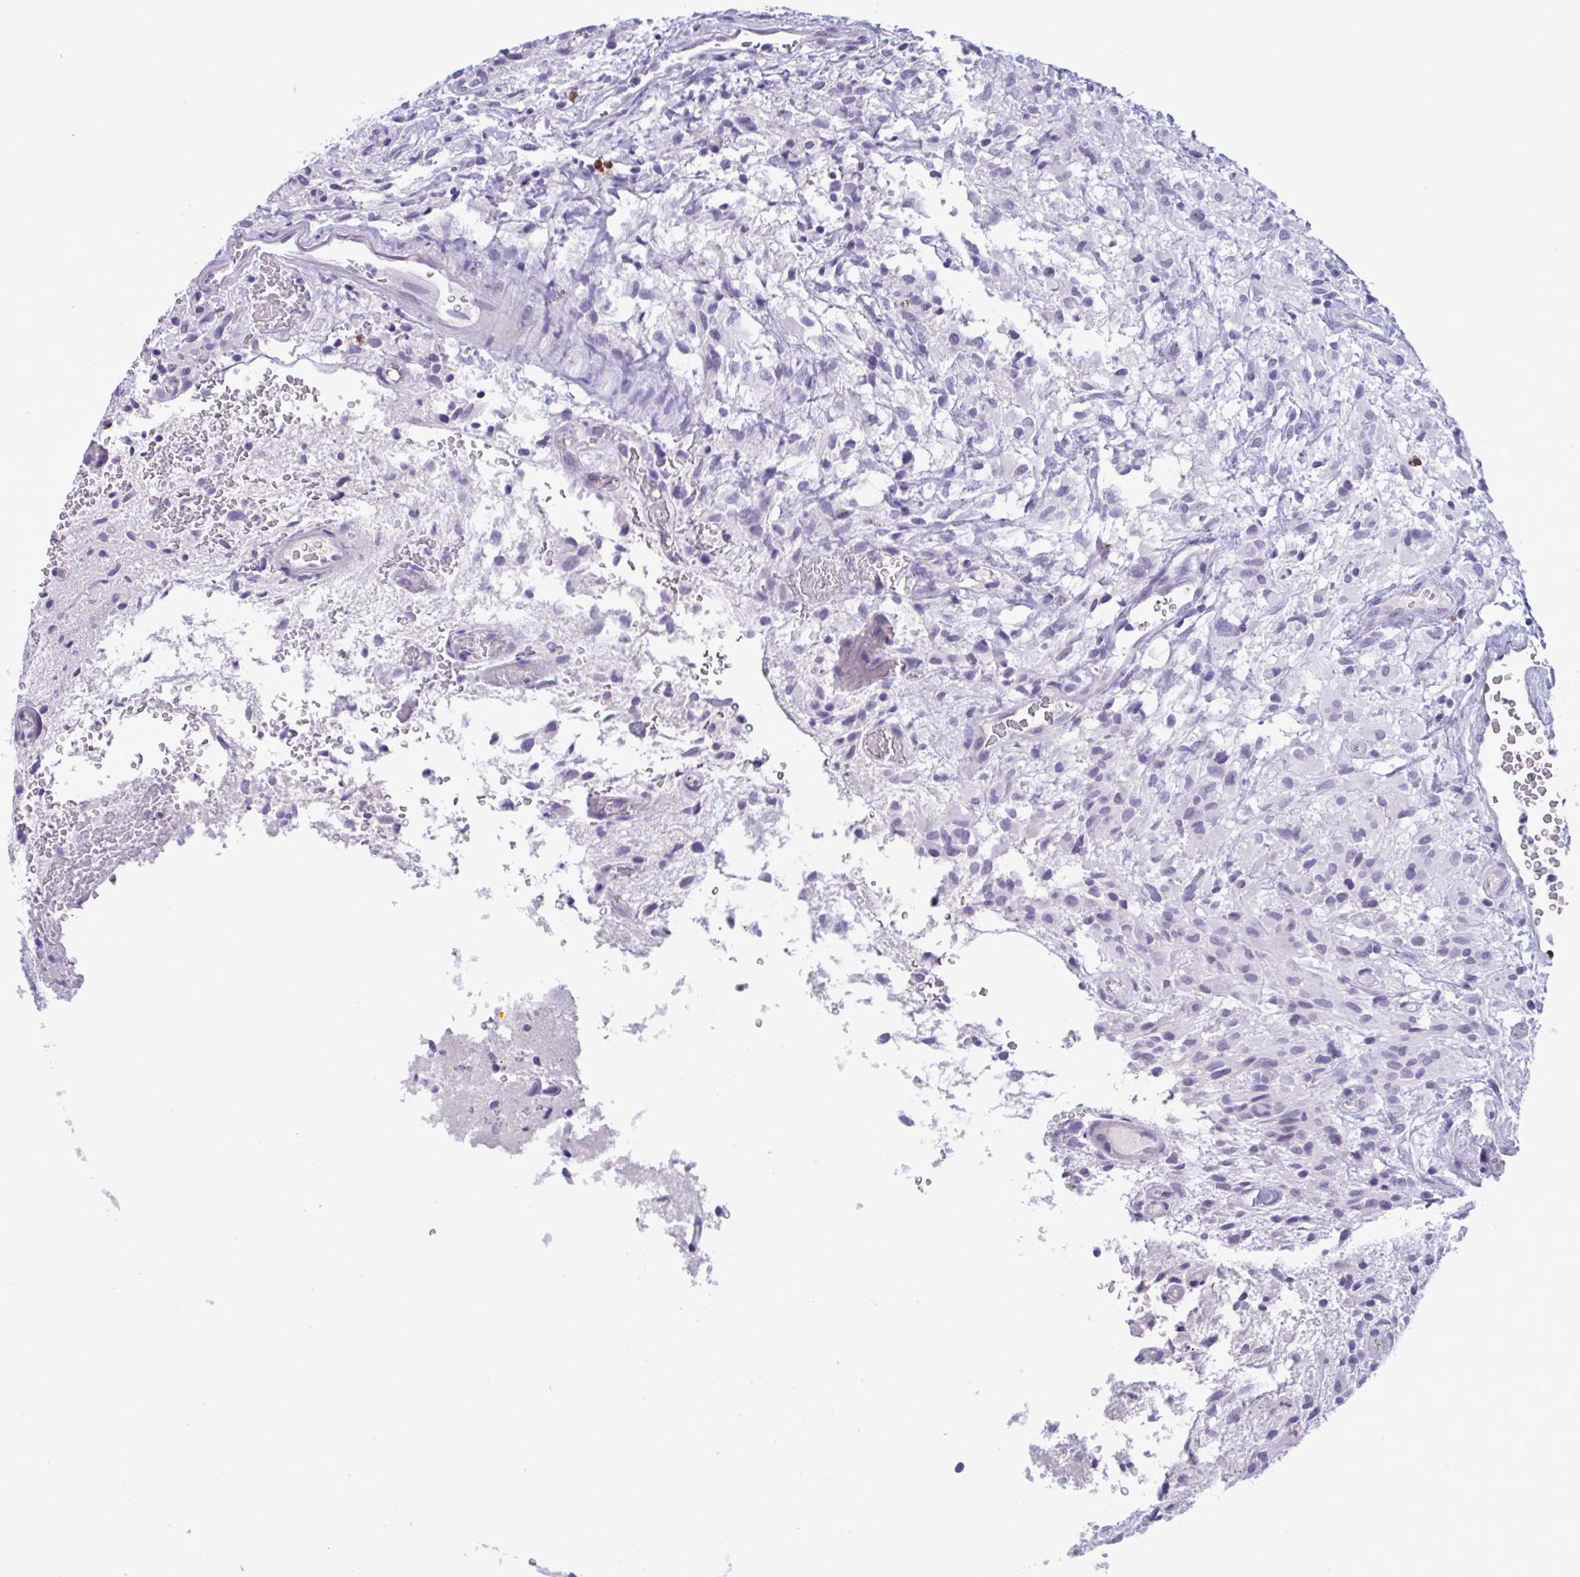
{"staining": {"intensity": "negative", "quantity": "none", "location": "none"}, "tissue": "glioma", "cell_type": "Tumor cells", "image_type": "cancer", "snomed": [{"axis": "morphology", "description": "Glioma, malignant, High grade"}, {"axis": "topography", "description": "Brain"}], "caption": "Tumor cells show no significant protein expression in glioma.", "gene": "YBX2", "patient": {"sex": "male", "age": 71}}